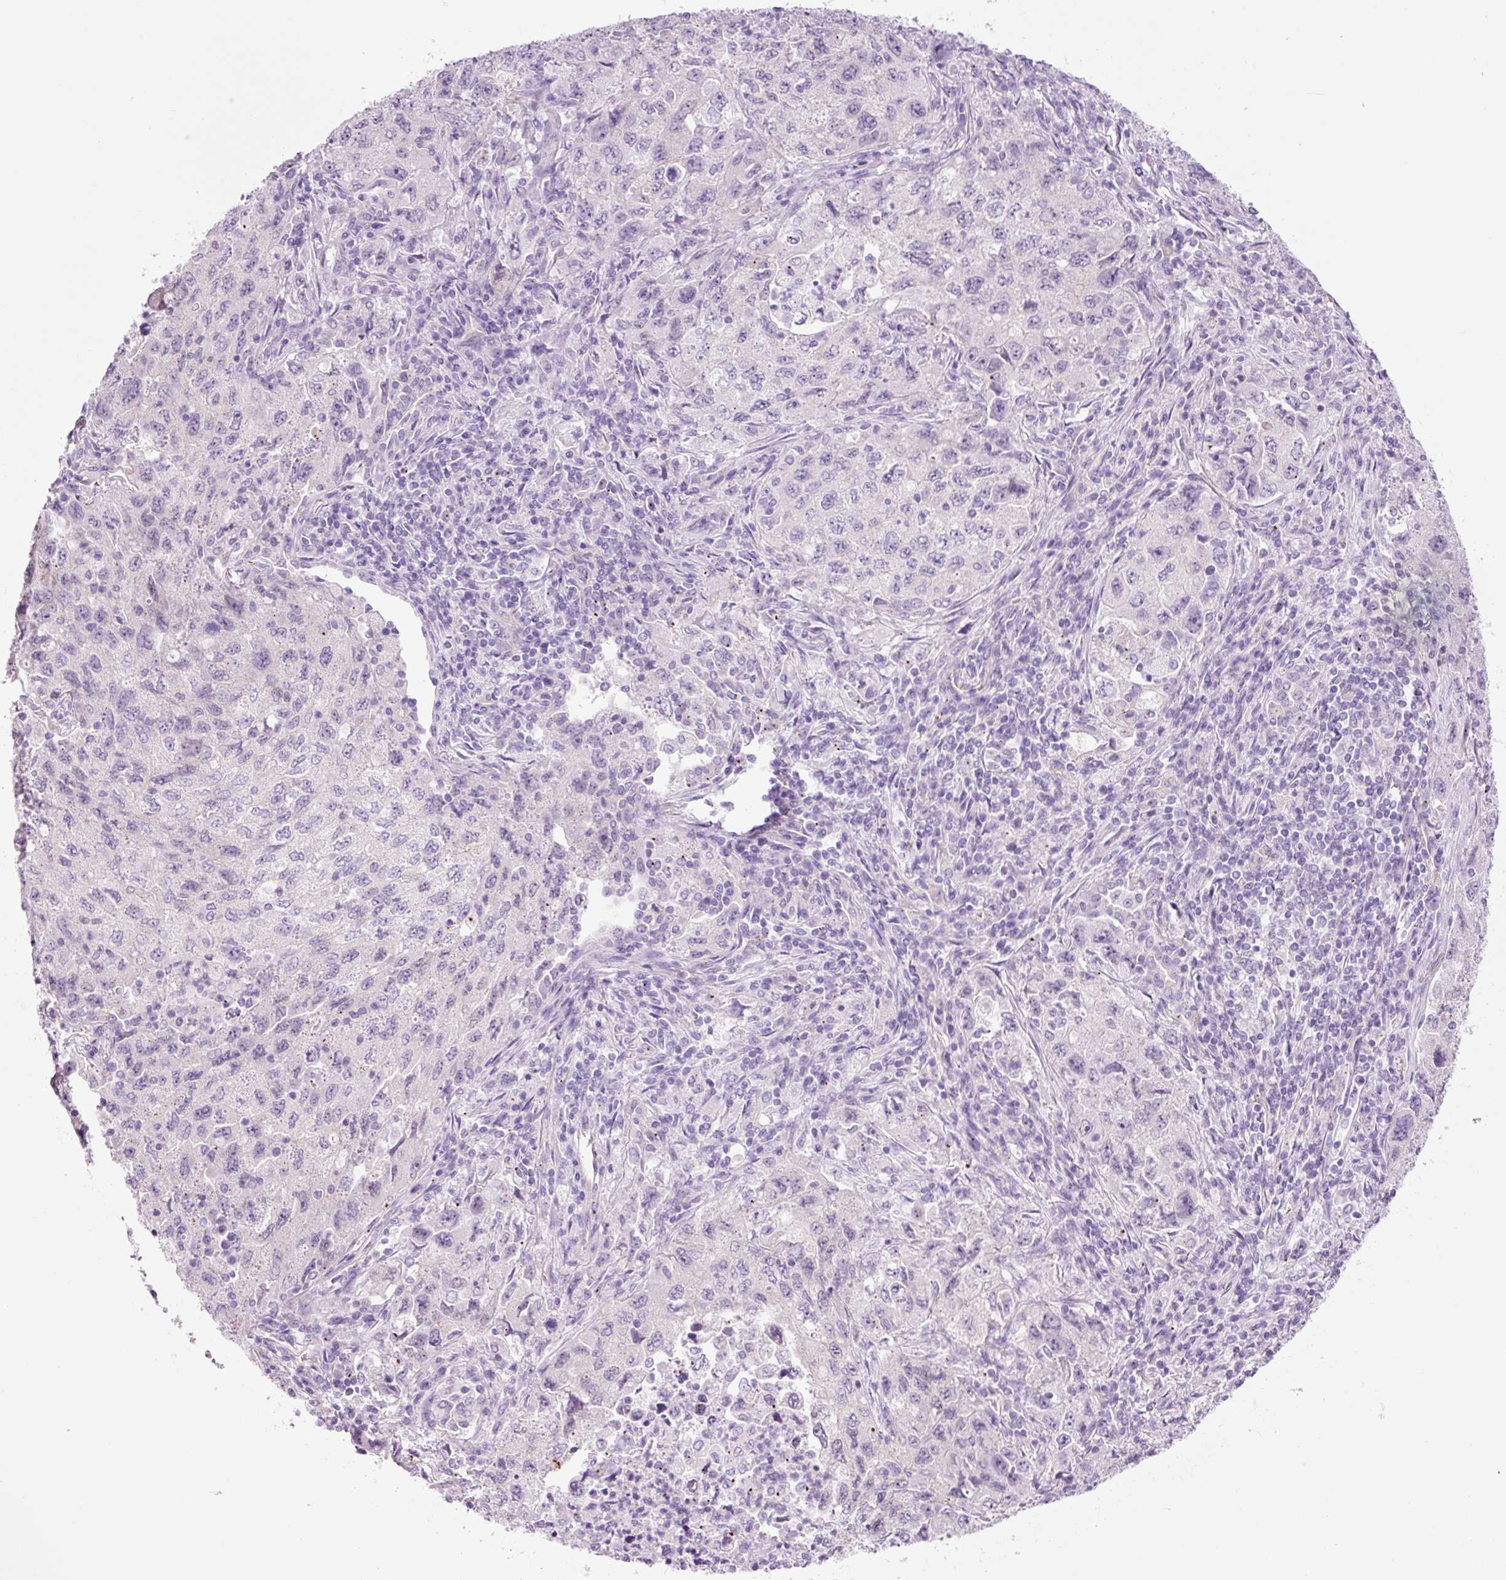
{"staining": {"intensity": "negative", "quantity": "none", "location": "none"}, "tissue": "lung cancer", "cell_type": "Tumor cells", "image_type": "cancer", "snomed": [{"axis": "morphology", "description": "Adenocarcinoma, NOS"}, {"axis": "topography", "description": "Lung"}], "caption": "Histopathology image shows no significant protein positivity in tumor cells of lung cancer. (DAB IHC with hematoxylin counter stain).", "gene": "HSPA4L", "patient": {"sex": "female", "age": 57}}